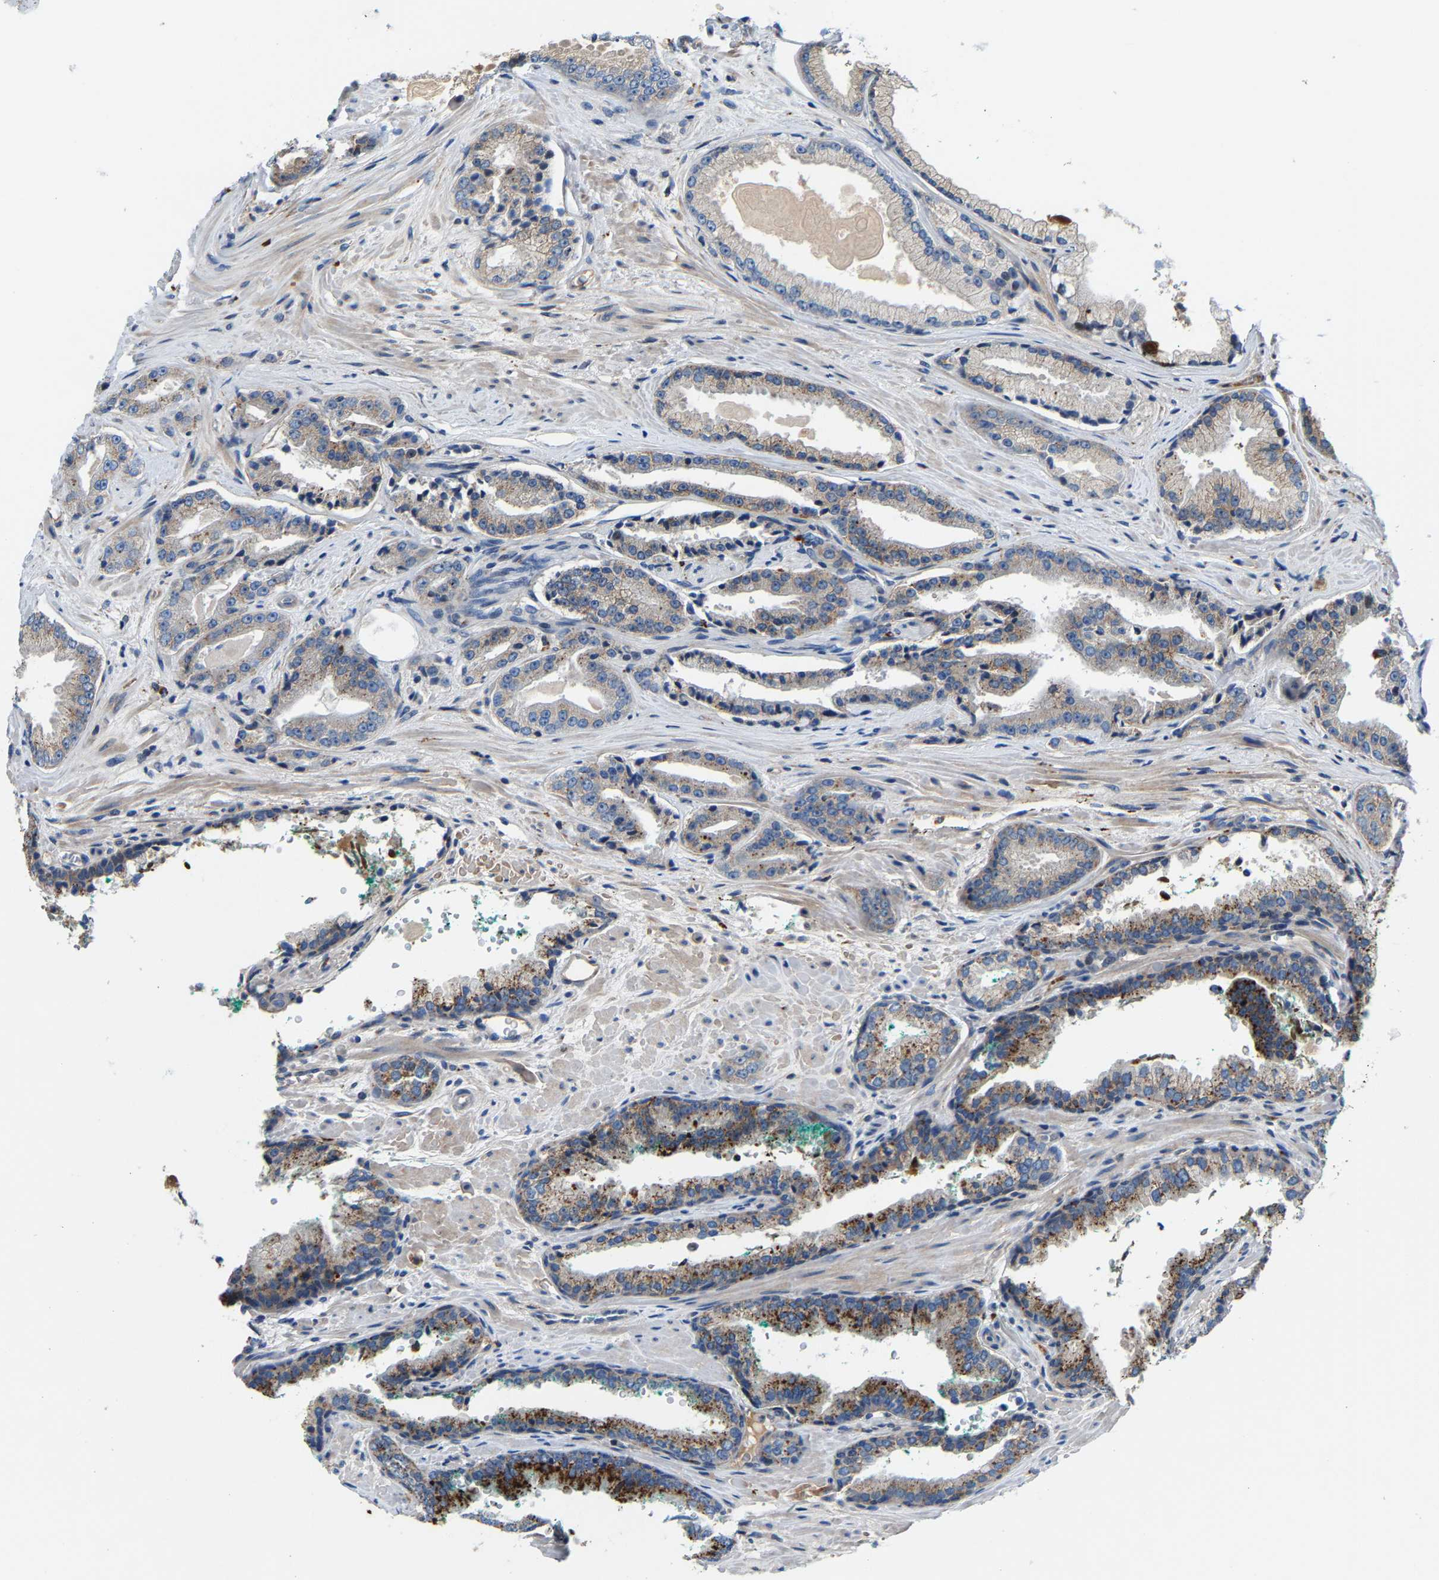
{"staining": {"intensity": "moderate", "quantity": "25%-75%", "location": "cytoplasmic/membranous"}, "tissue": "prostate cancer", "cell_type": "Tumor cells", "image_type": "cancer", "snomed": [{"axis": "morphology", "description": "Adenocarcinoma, High grade"}, {"axis": "topography", "description": "Prostate"}], "caption": "Adenocarcinoma (high-grade) (prostate) stained with IHC displays moderate cytoplasmic/membranous expression in about 25%-75% of tumor cells.", "gene": "DPP7", "patient": {"sex": "male", "age": 71}}